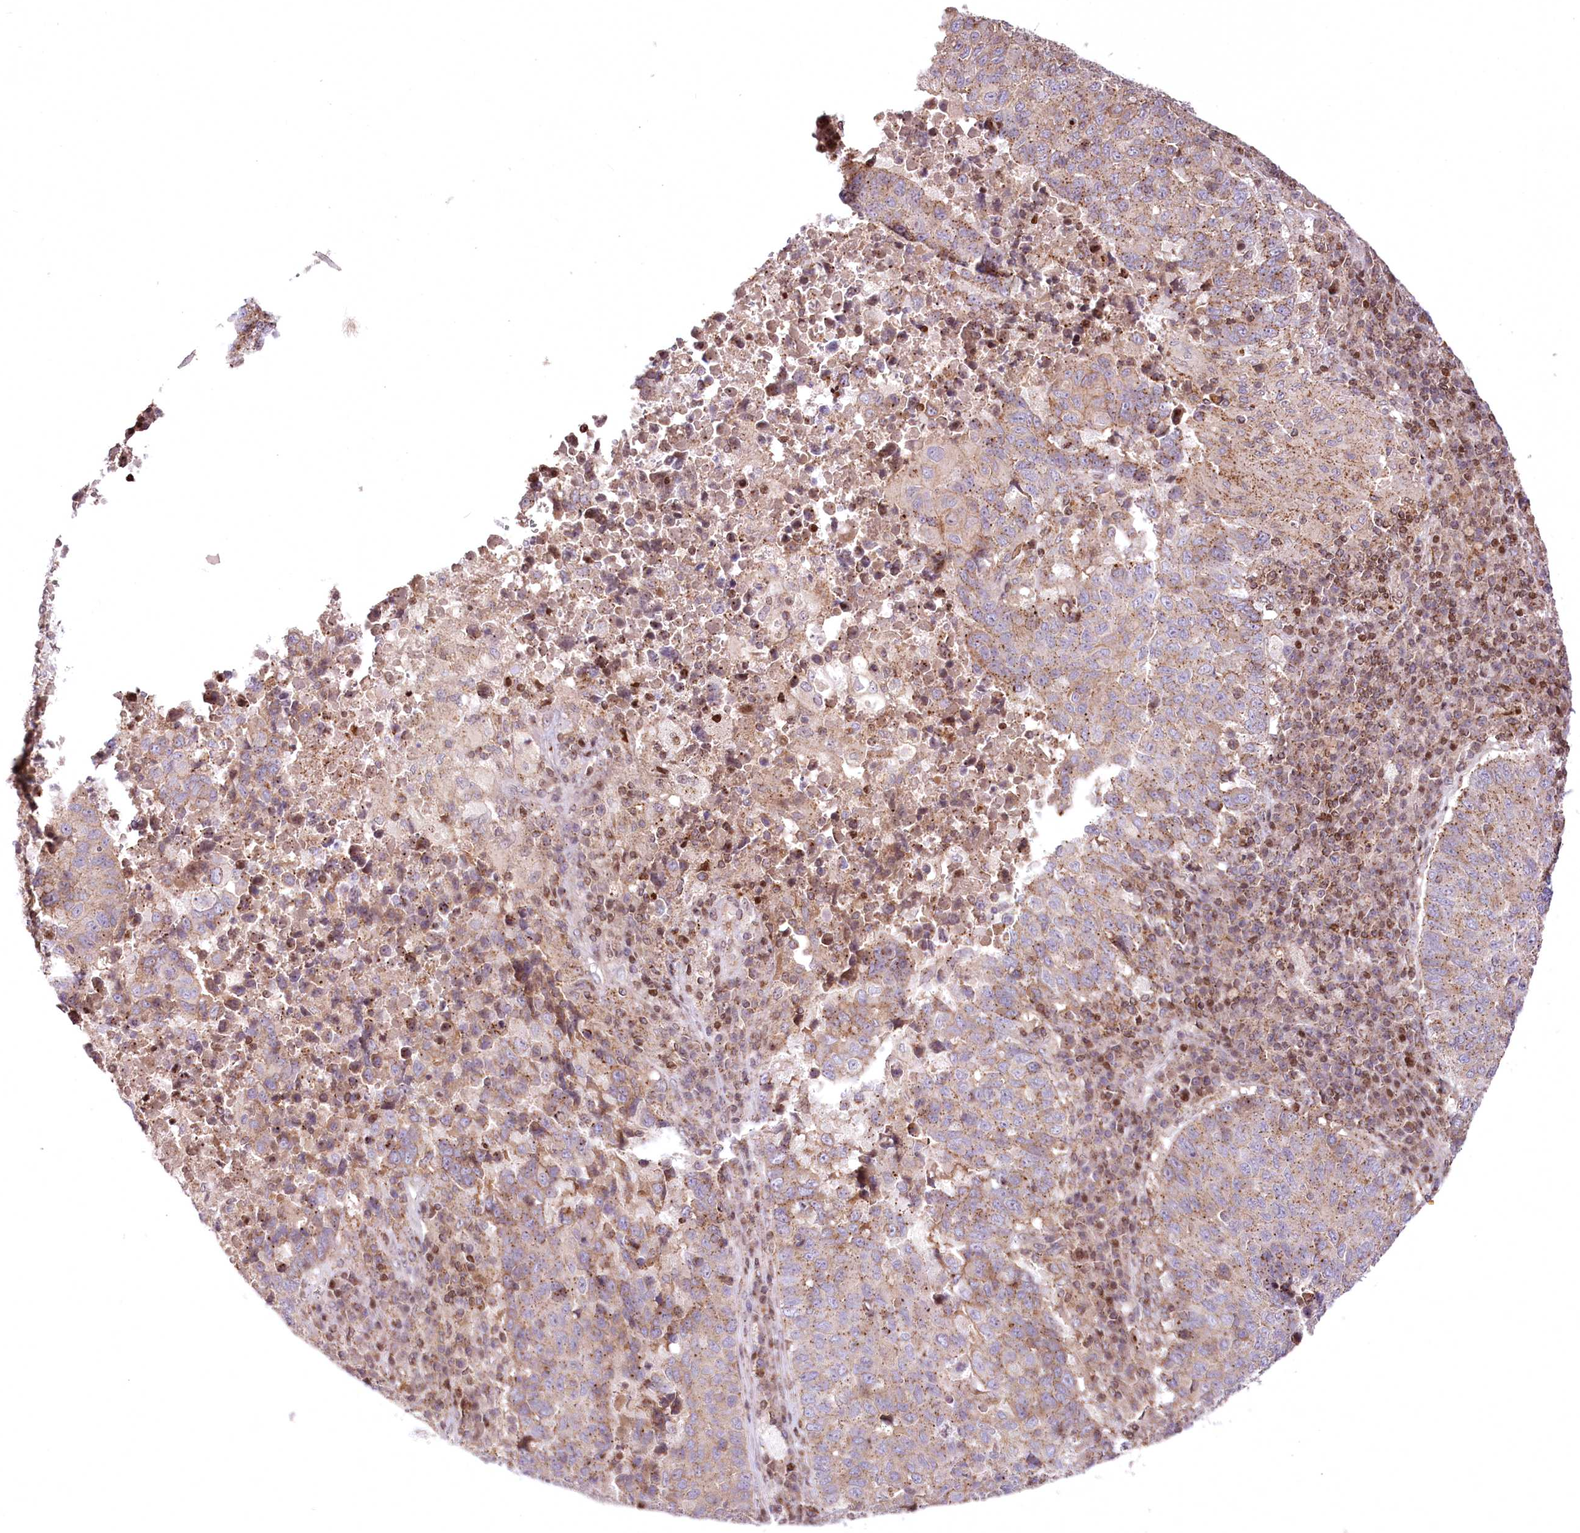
{"staining": {"intensity": "moderate", "quantity": ">75%", "location": "cytoplasmic/membranous"}, "tissue": "lung cancer", "cell_type": "Tumor cells", "image_type": "cancer", "snomed": [{"axis": "morphology", "description": "Squamous cell carcinoma, NOS"}, {"axis": "topography", "description": "Lung"}], "caption": "The photomicrograph exhibits a brown stain indicating the presence of a protein in the cytoplasmic/membranous of tumor cells in lung cancer (squamous cell carcinoma).", "gene": "ZFYVE27", "patient": {"sex": "male", "age": 73}}